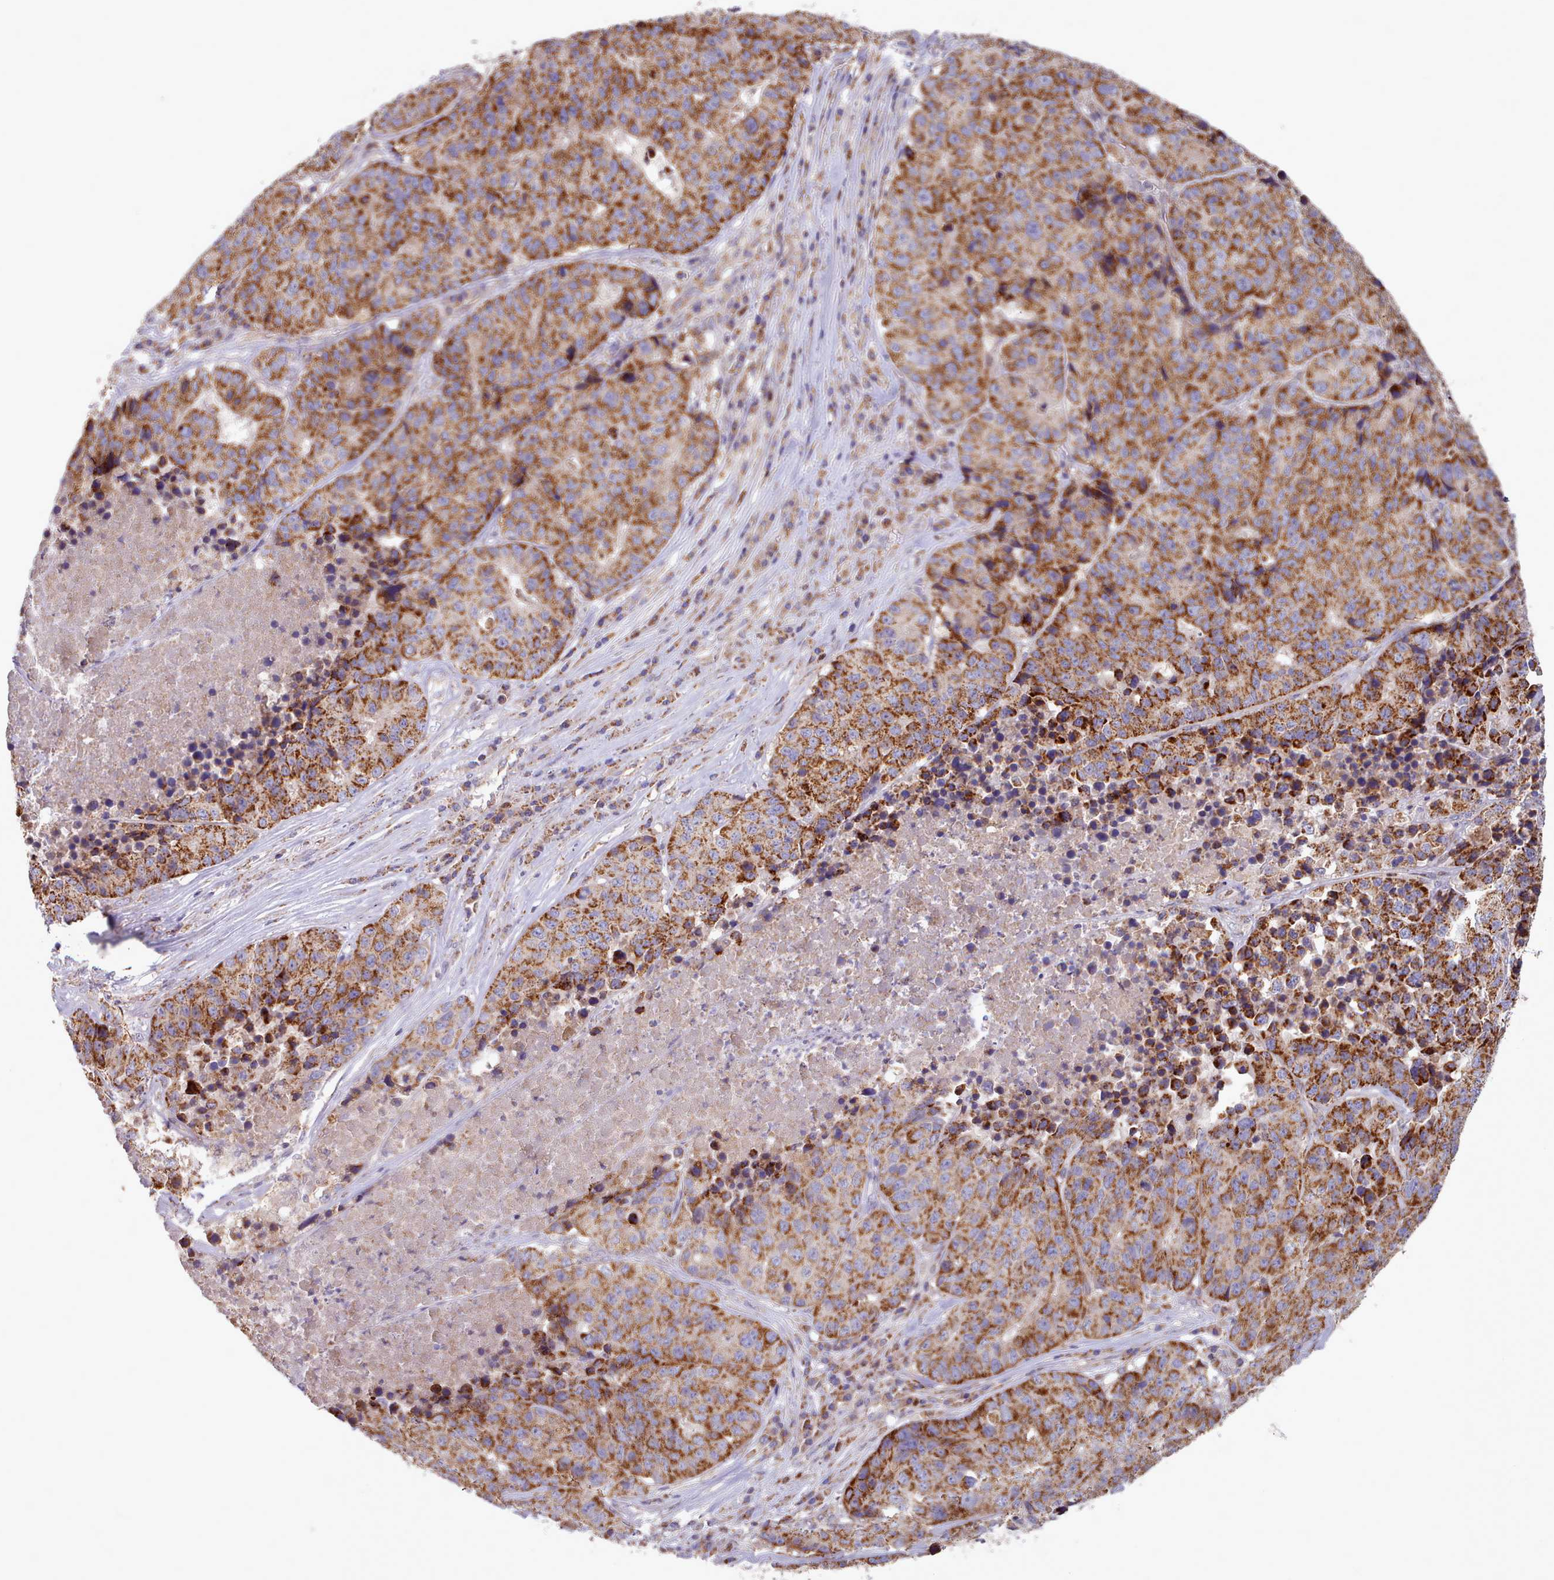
{"staining": {"intensity": "strong", "quantity": ">75%", "location": "cytoplasmic/membranous"}, "tissue": "stomach cancer", "cell_type": "Tumor cells", "image_type": "cancer", "snomed": [{"axis": "morphology", "description": "Adenocarcinoma, NOS"}, {"axis": "topography", "description": "Stomach"}], "caption": "Protein expression analysis of human stomach cancer (adenocarcinoma) reveals strong cytoplasmic/membranous expression in about >75% of tumor cells.", "gene": "HSDL2", "patient": {"sex": "male", "age": 71}}